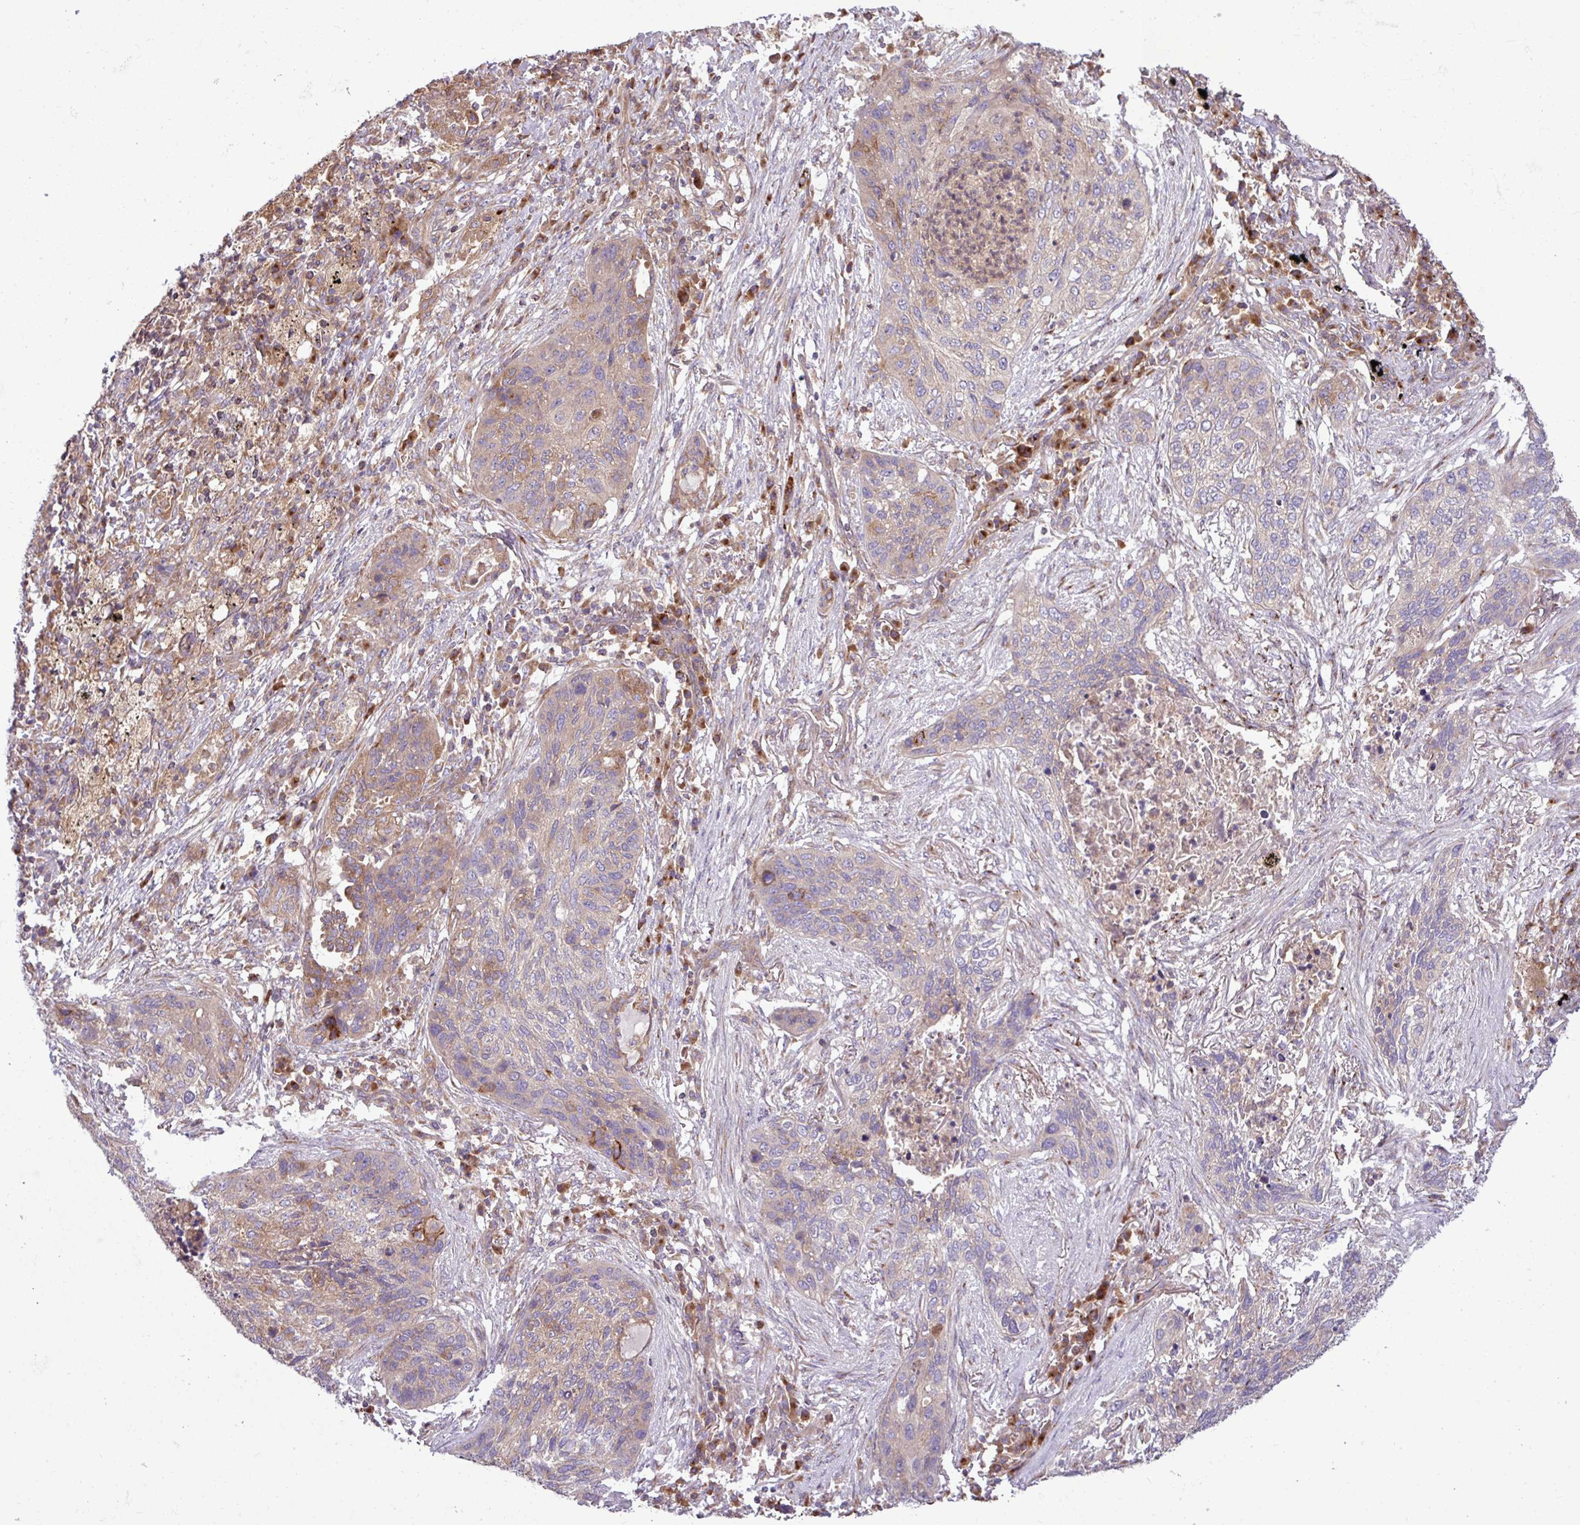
{"staining": {"intensity": "weak", "quantity": "<25%", "location": "cytoplasmic/membranous"}, "tissue": "lung cancer", "cell_type": "Tumor cells", "image_type": "cancer", "snomed": [{"axis": "morphology", "description": "Squamous cell carcinoma, NOS"}, {"axis": "topography", "description": "Lung"}], "caption": "This is an immunohistochemistry (IHC) micrograph of human lung cancer (squamous cell carcinoma). There is no positivity in tumor cells.", "gene": "RAB19", "patient": {"sex": "female", "age": 63}}